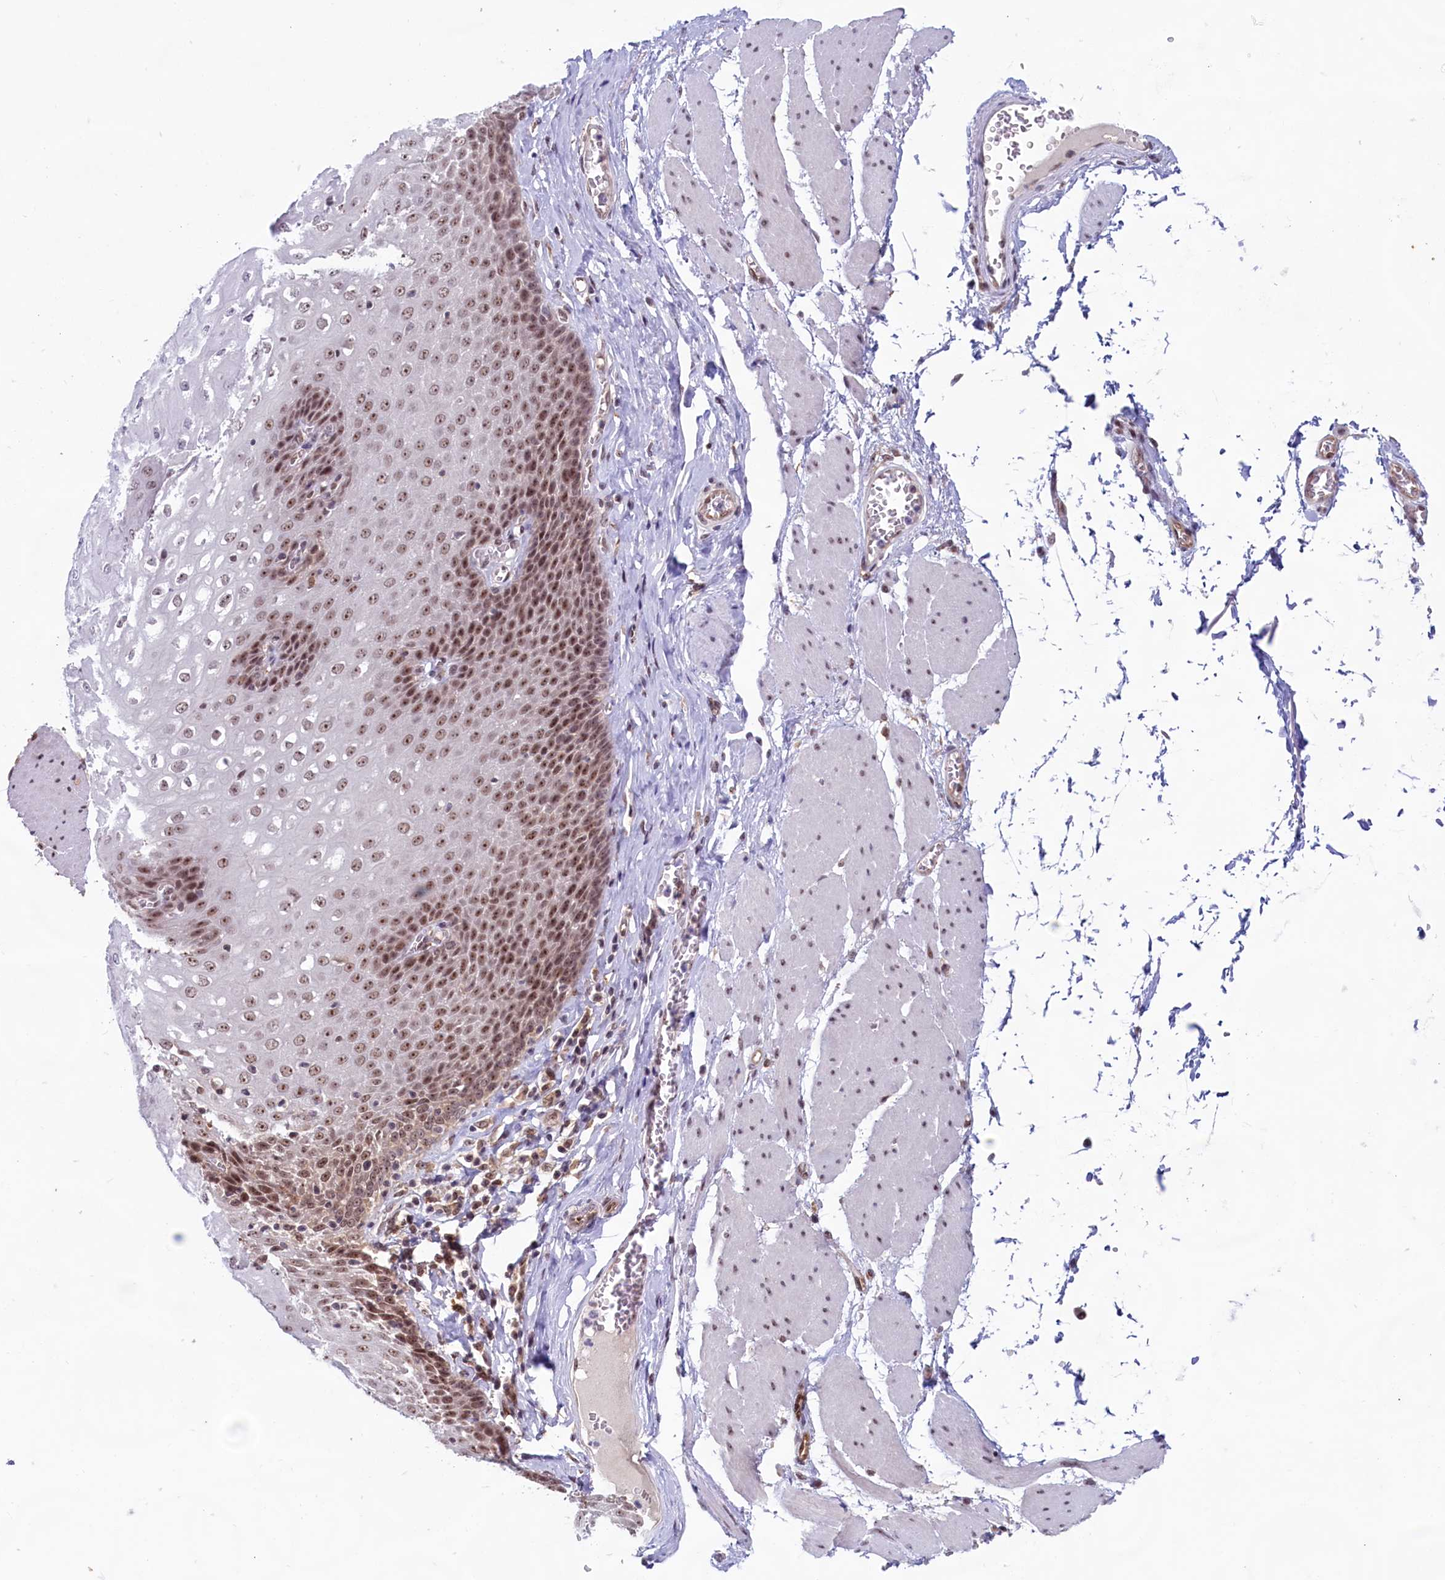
{"staining": {"intensity": "moderate", "quantity": ">75%", "location": "nuclear"}, "tissue": "esophagus", "cell_type": "Squamous epithelial cells", "image_type": "normal", "snomed": [{"axis": "morphology", "description": "Normal tissue, NOS"}, {"axis": "topography", "description": "Esophagus"}], "caption": "A histopathology image showing moderate nuclear expression in approximately >75% of squamous epithelial cells in unremarkable esophagus, as visualized by brown immunohistochemical staining.", "gene": "C1D", "patient": {"sex": "male", "age": 60}}